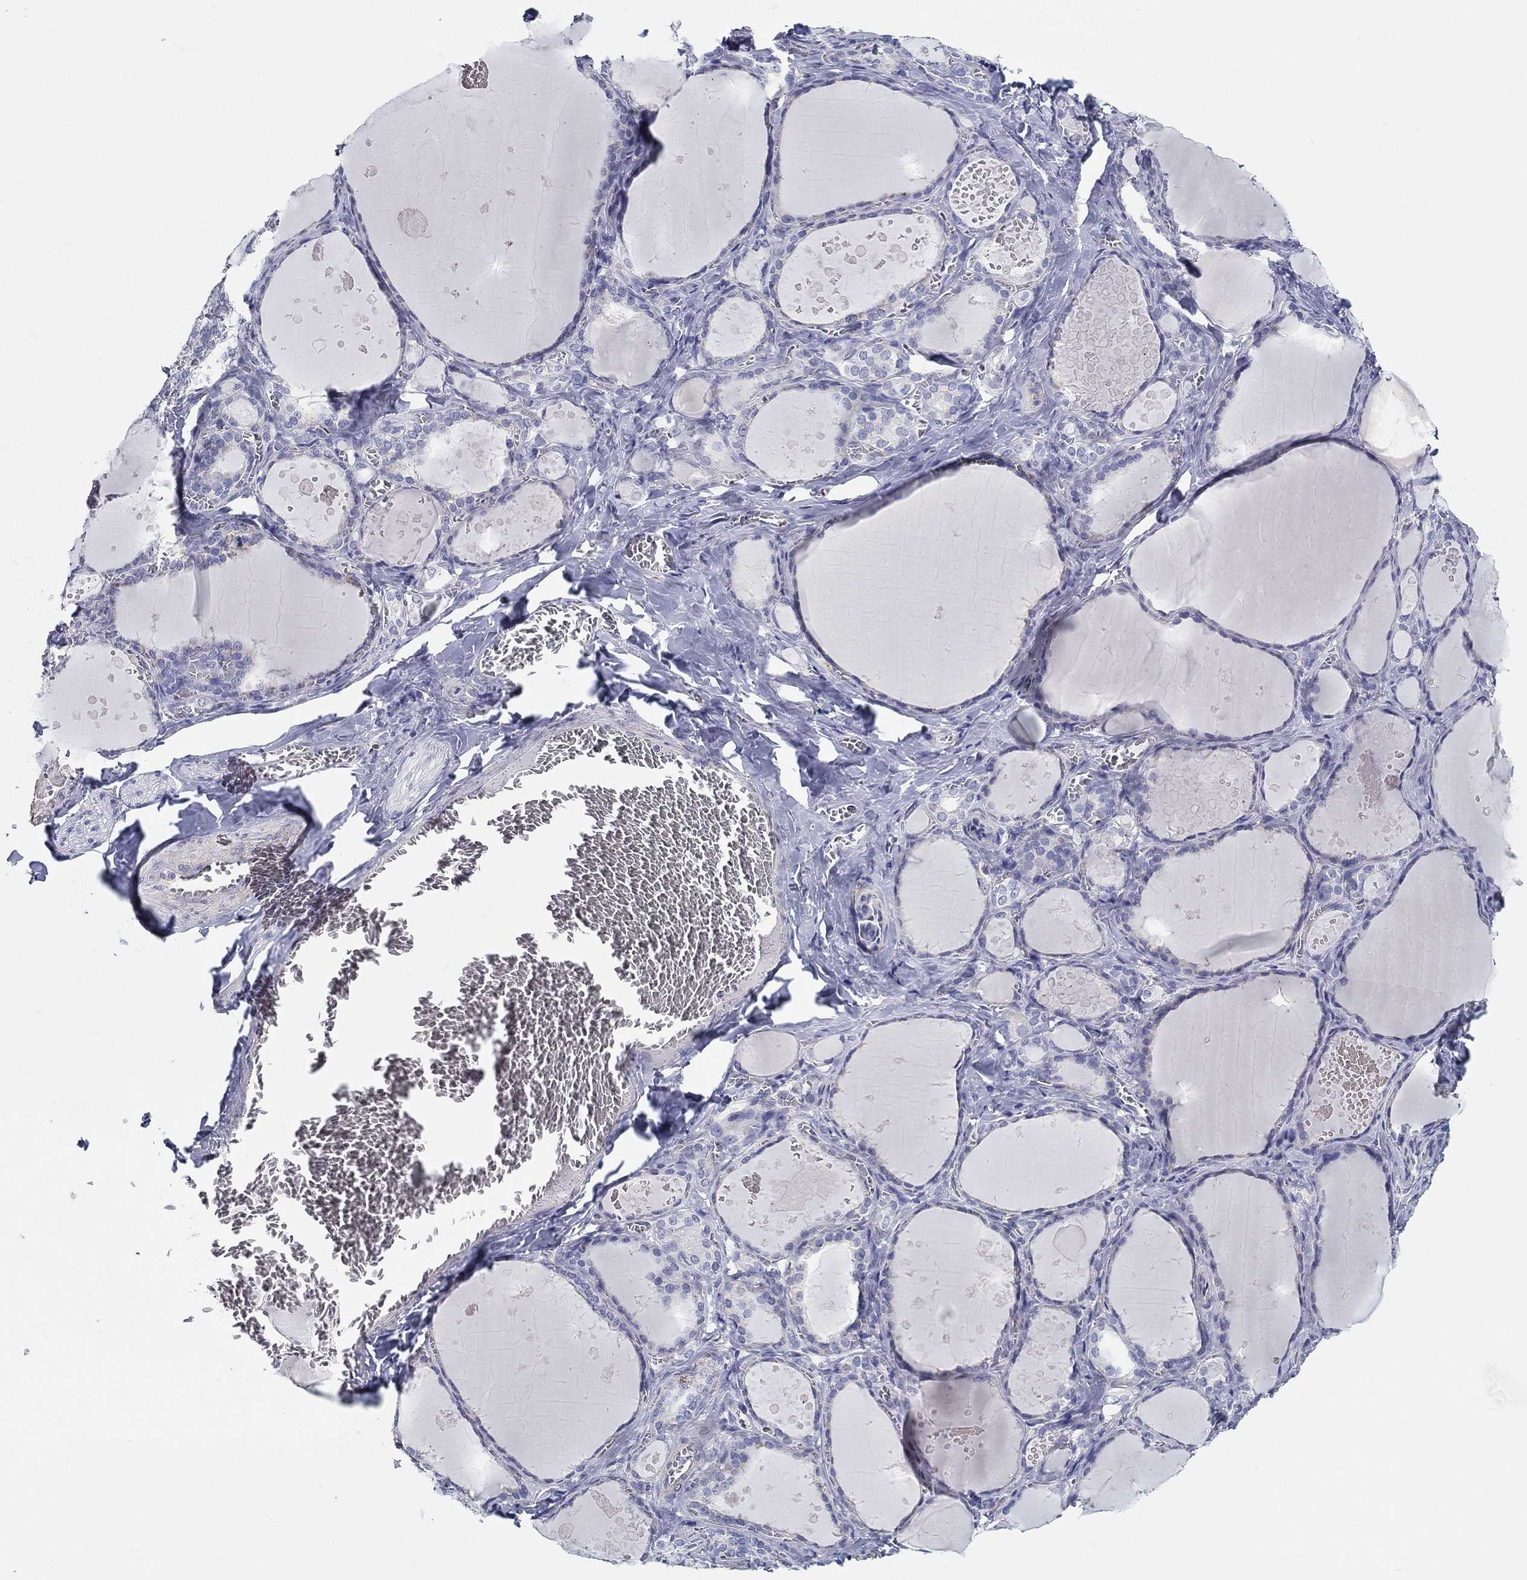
{"staining": {"intensity": "negative", "quantity": "none", "location": "none"}, "tissue": "thyroid gland", "cell_type": "Glandular cells", "image_type": "normal", "snomed": [{"axis": "morphology", "description": "Normal tissue, NOS"}, {"axis": "topography", "description": "Thyroid gland"}], "caption": "DAB (3,3'-diaminobenzidine) immunohistochemical staining of benign thyroid gland displays no significant expression in glandular cells. (DAB (3,3'-diaminobenzidine) immunohistochemistry (IHC), high magnification).", "gene": "CRYGD", "patient": {"sex": "female", "age": 56}}